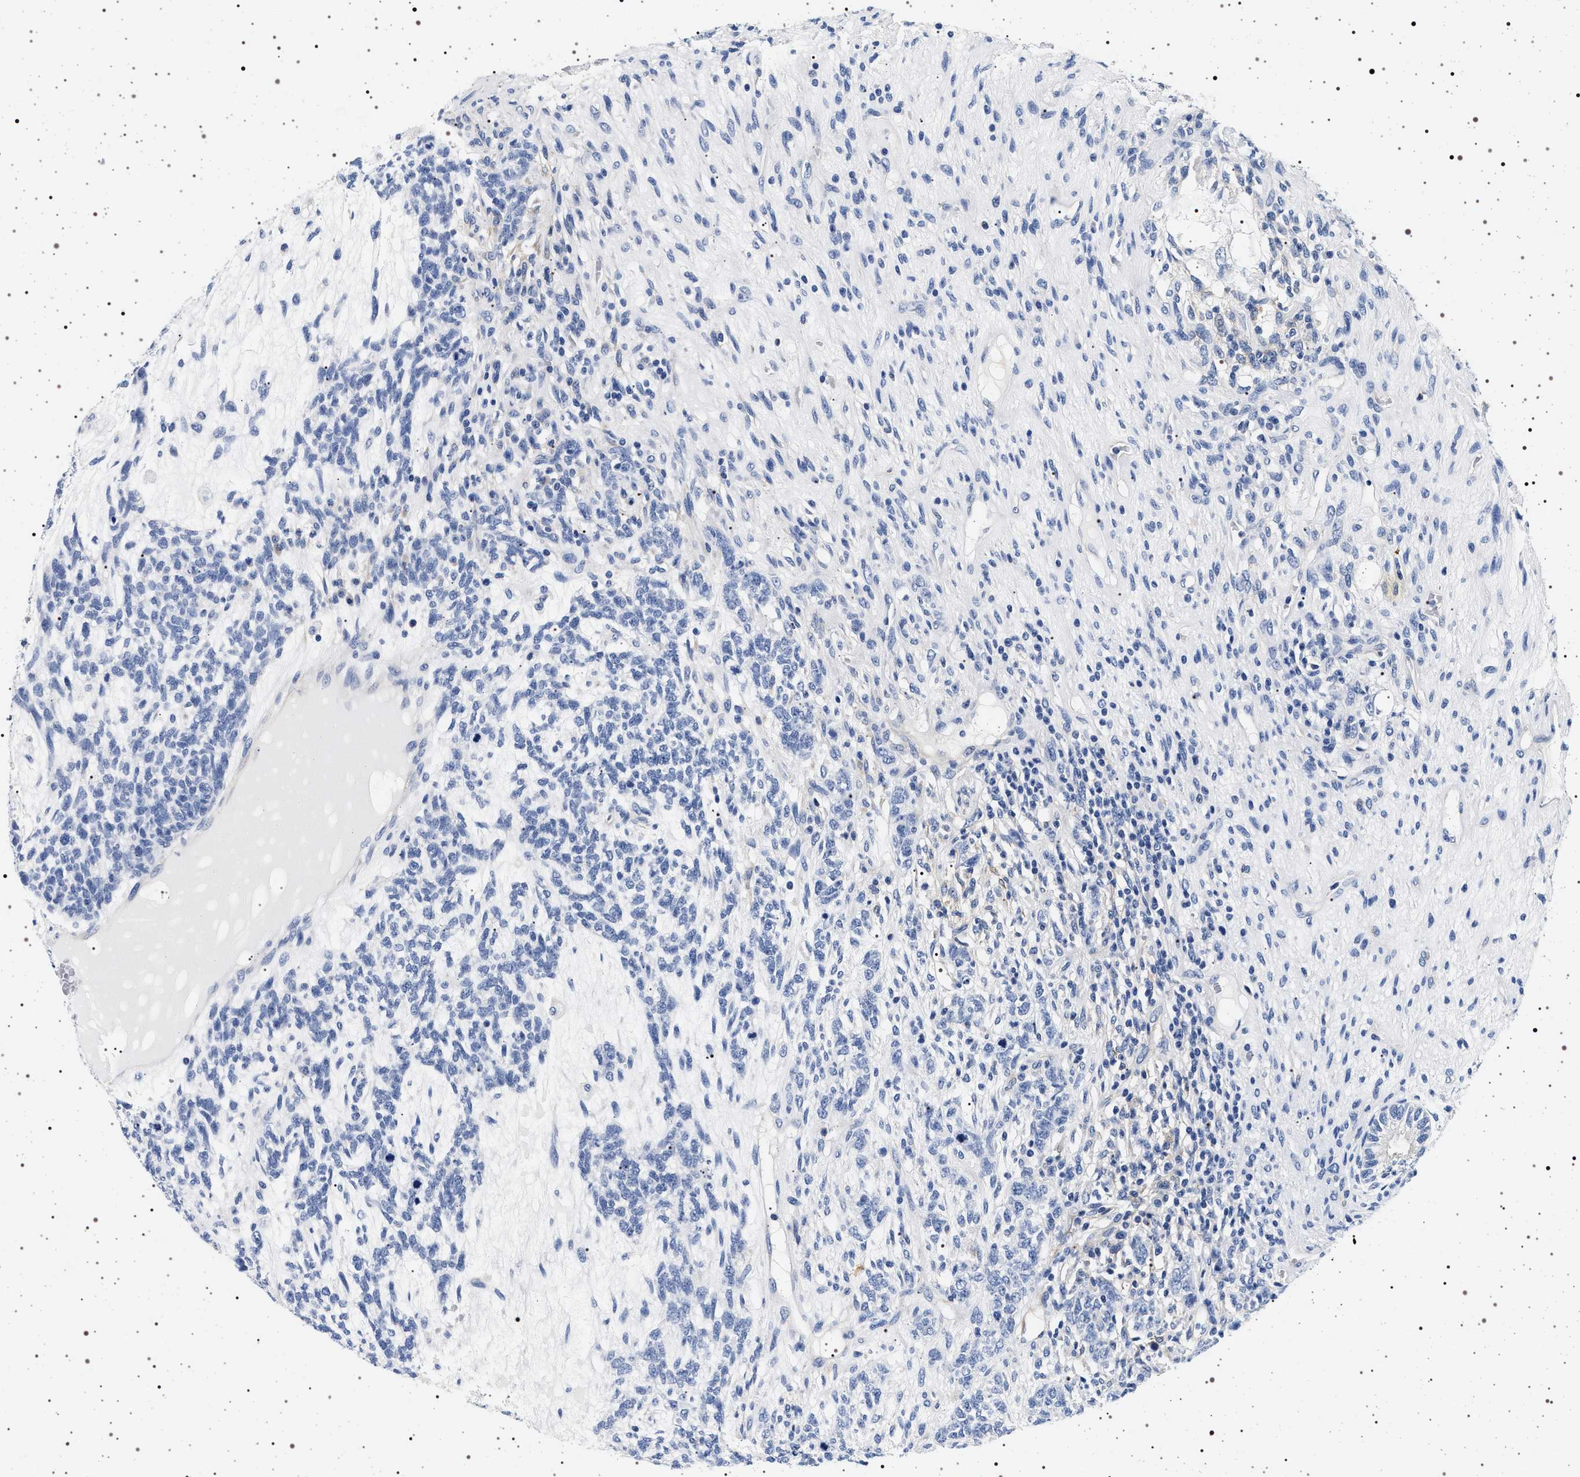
{"staining": {"intensity": "negative", "quantity": "none", "location": "none"}, "tissue": "testis cancer", "cell_type": "Tumor cells", "image_type": "cancer", "snomed": [{"axis": "morphology", "description": "Seminoma, NOS"}, {"axis": "topography", "description": "Testis"}], "caption": "This is a image of immunohistochemistry staining of testis cancer, which shows no expression in tumor cells.", "gene": "HSD17B1", "patient": {"sex": "male", "age": 28}}